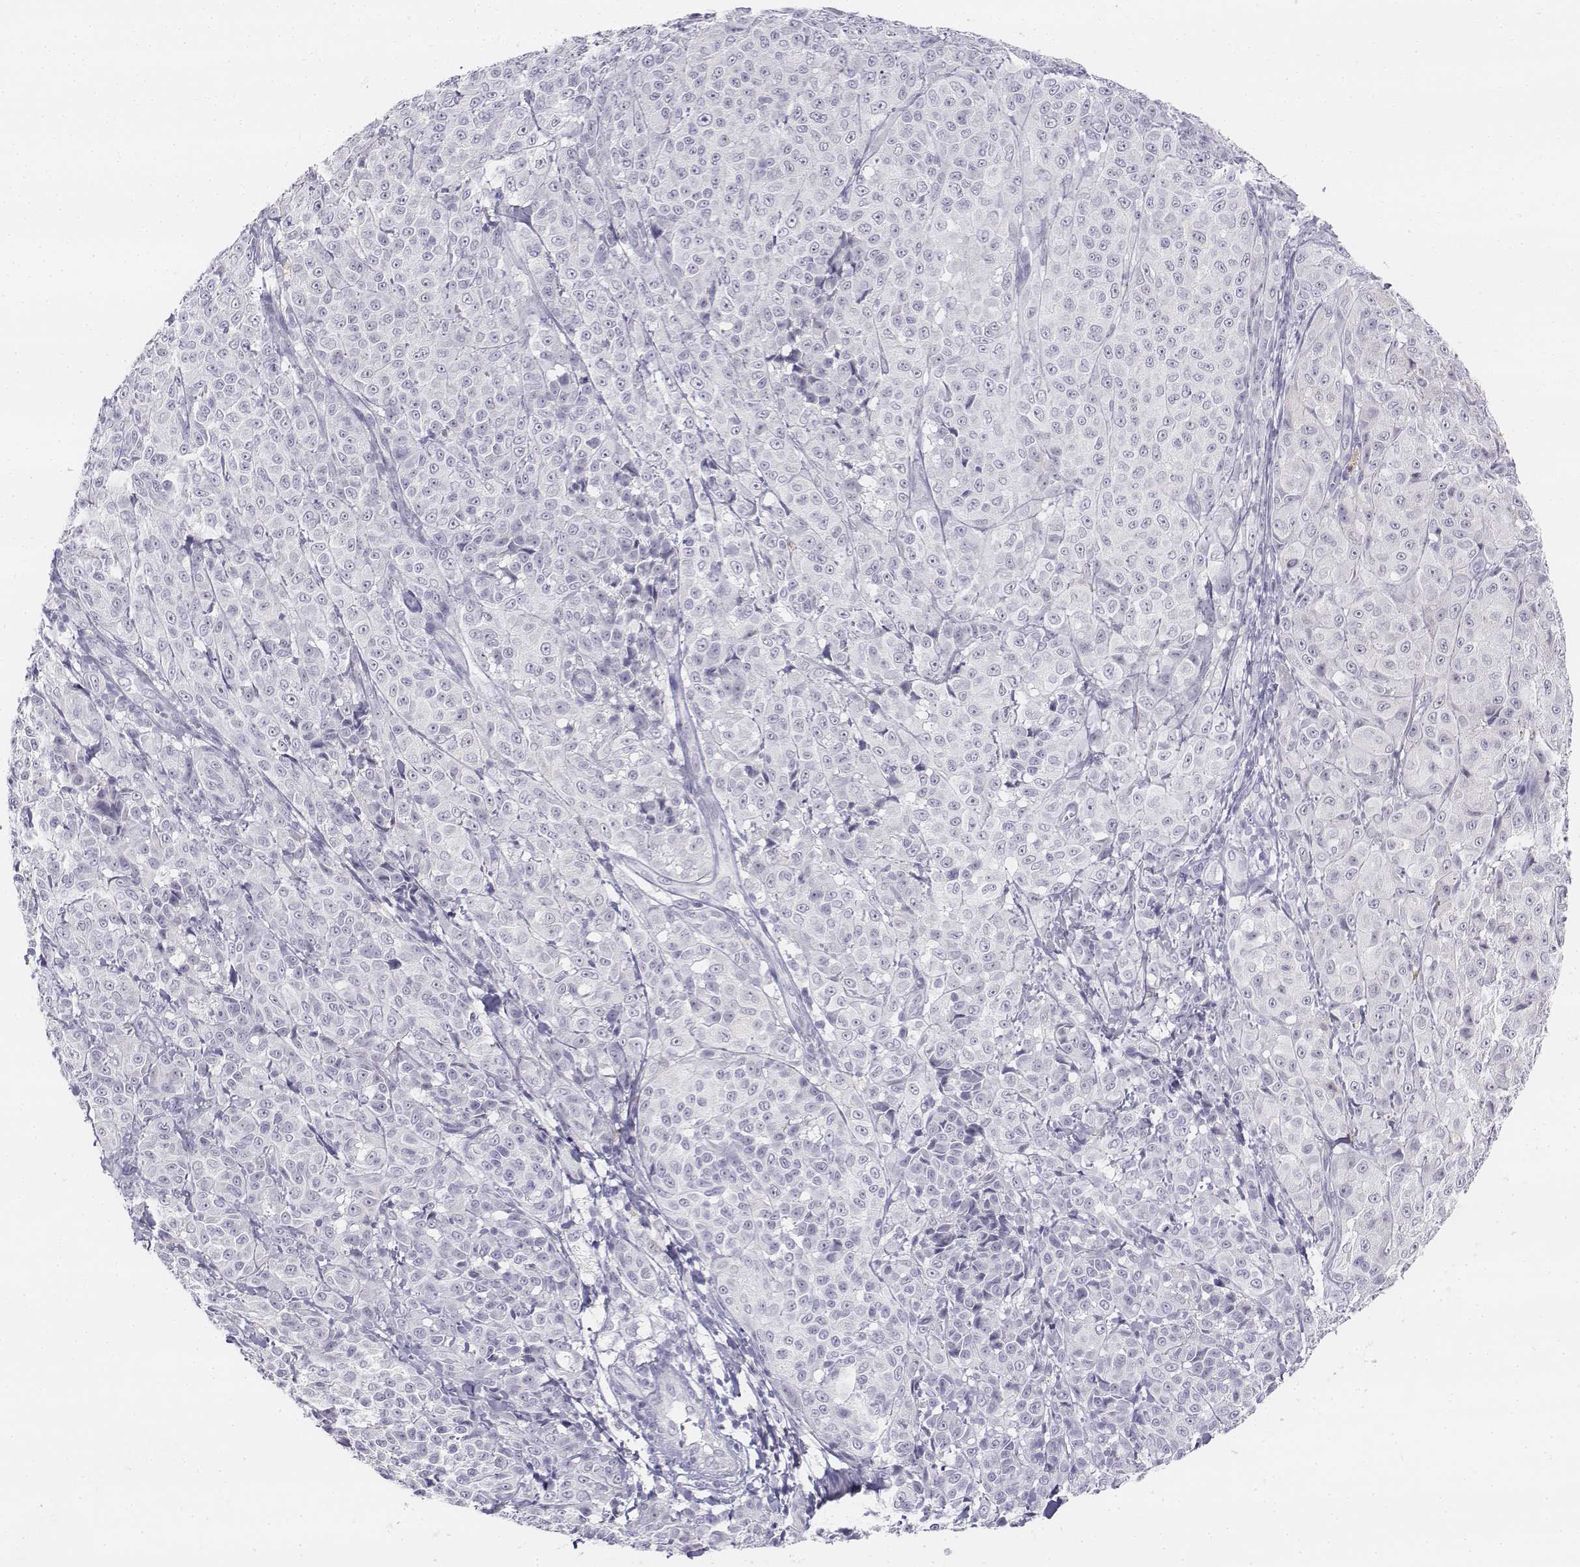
{"staining": {"intensity": "negative", "quantity": "none", "location": "none"}, "tissue": "melanoma", "cell_type": "Tumor cells", "image_type": "cancer", "snomed": [{"axis": "morphology", "description": "Malignant melanoma, NOS"}, {"axis": "topography", "description": "Skin"}], "caption": "High magnification brightfield microscopy of melanoma stained with DAB (brown) and counterstained with hematoxylin (blue): tumor cells show no significant expression. The staining was performed using DAB (3,3'-diaminobenzidine) to visualize the protein expression in brown, while the nuclei were stained in blue with hematoxylin (Magnification: 20x).", "gene": "UCN2", "patient": {"sex": "male", "age": 89}}